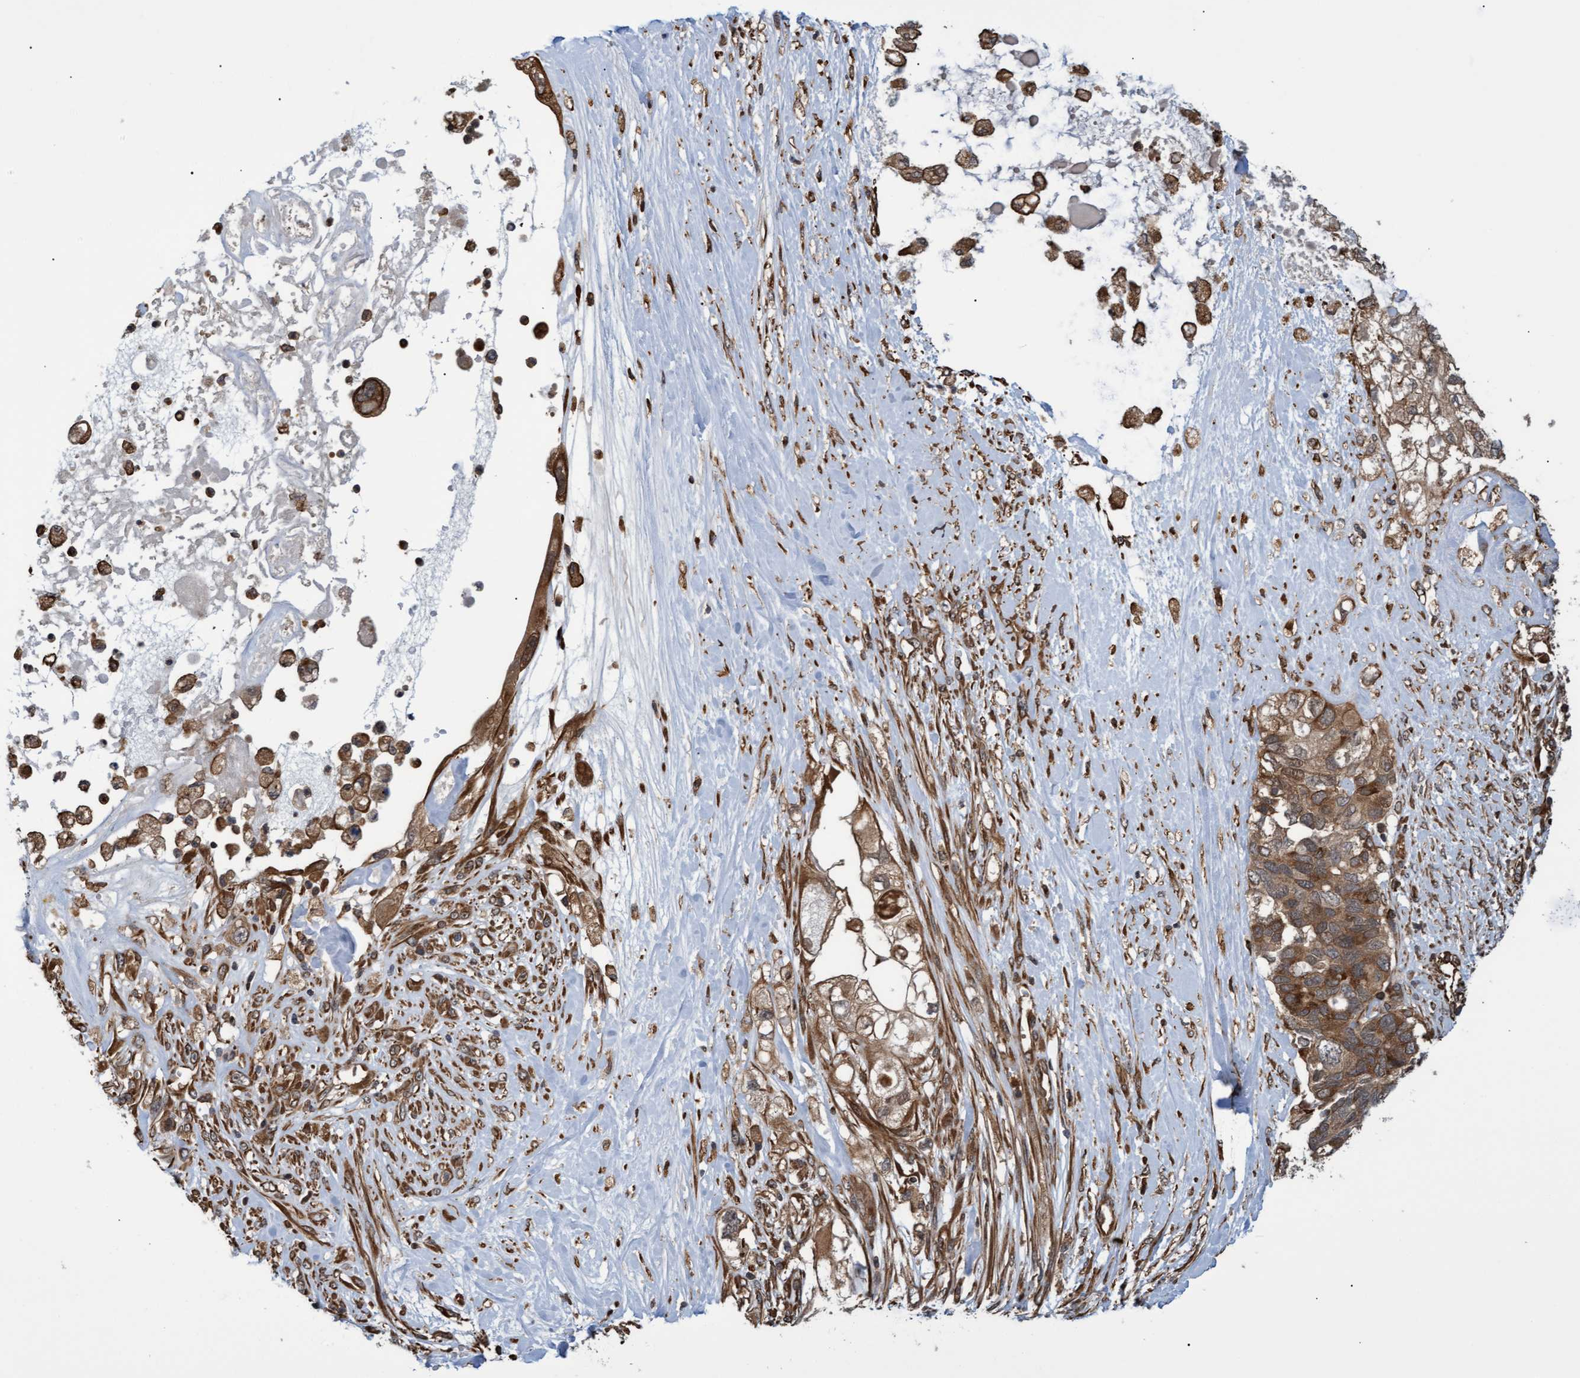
{"staining": {"intensity": "moderate", "quantity": ">75%", "location": "cytoplasmic/membranous"}, "tissue": "pancreatic cancer", "cell_type": "Tumor cells", "image_type": "cancer", "snomed": [{"axis": "morphology", "description": "Adenocarcinoma, NOS"}, {"axis": "topography", "description": "Pancreas"}], "caption": "Tumor cells display moderate cytoplasmic/membranous staining in approximately >75% of cells in pancreatic cancer.", "gene": "TNFRSF10B", "patient": {"sex": "female", "age": 56}}